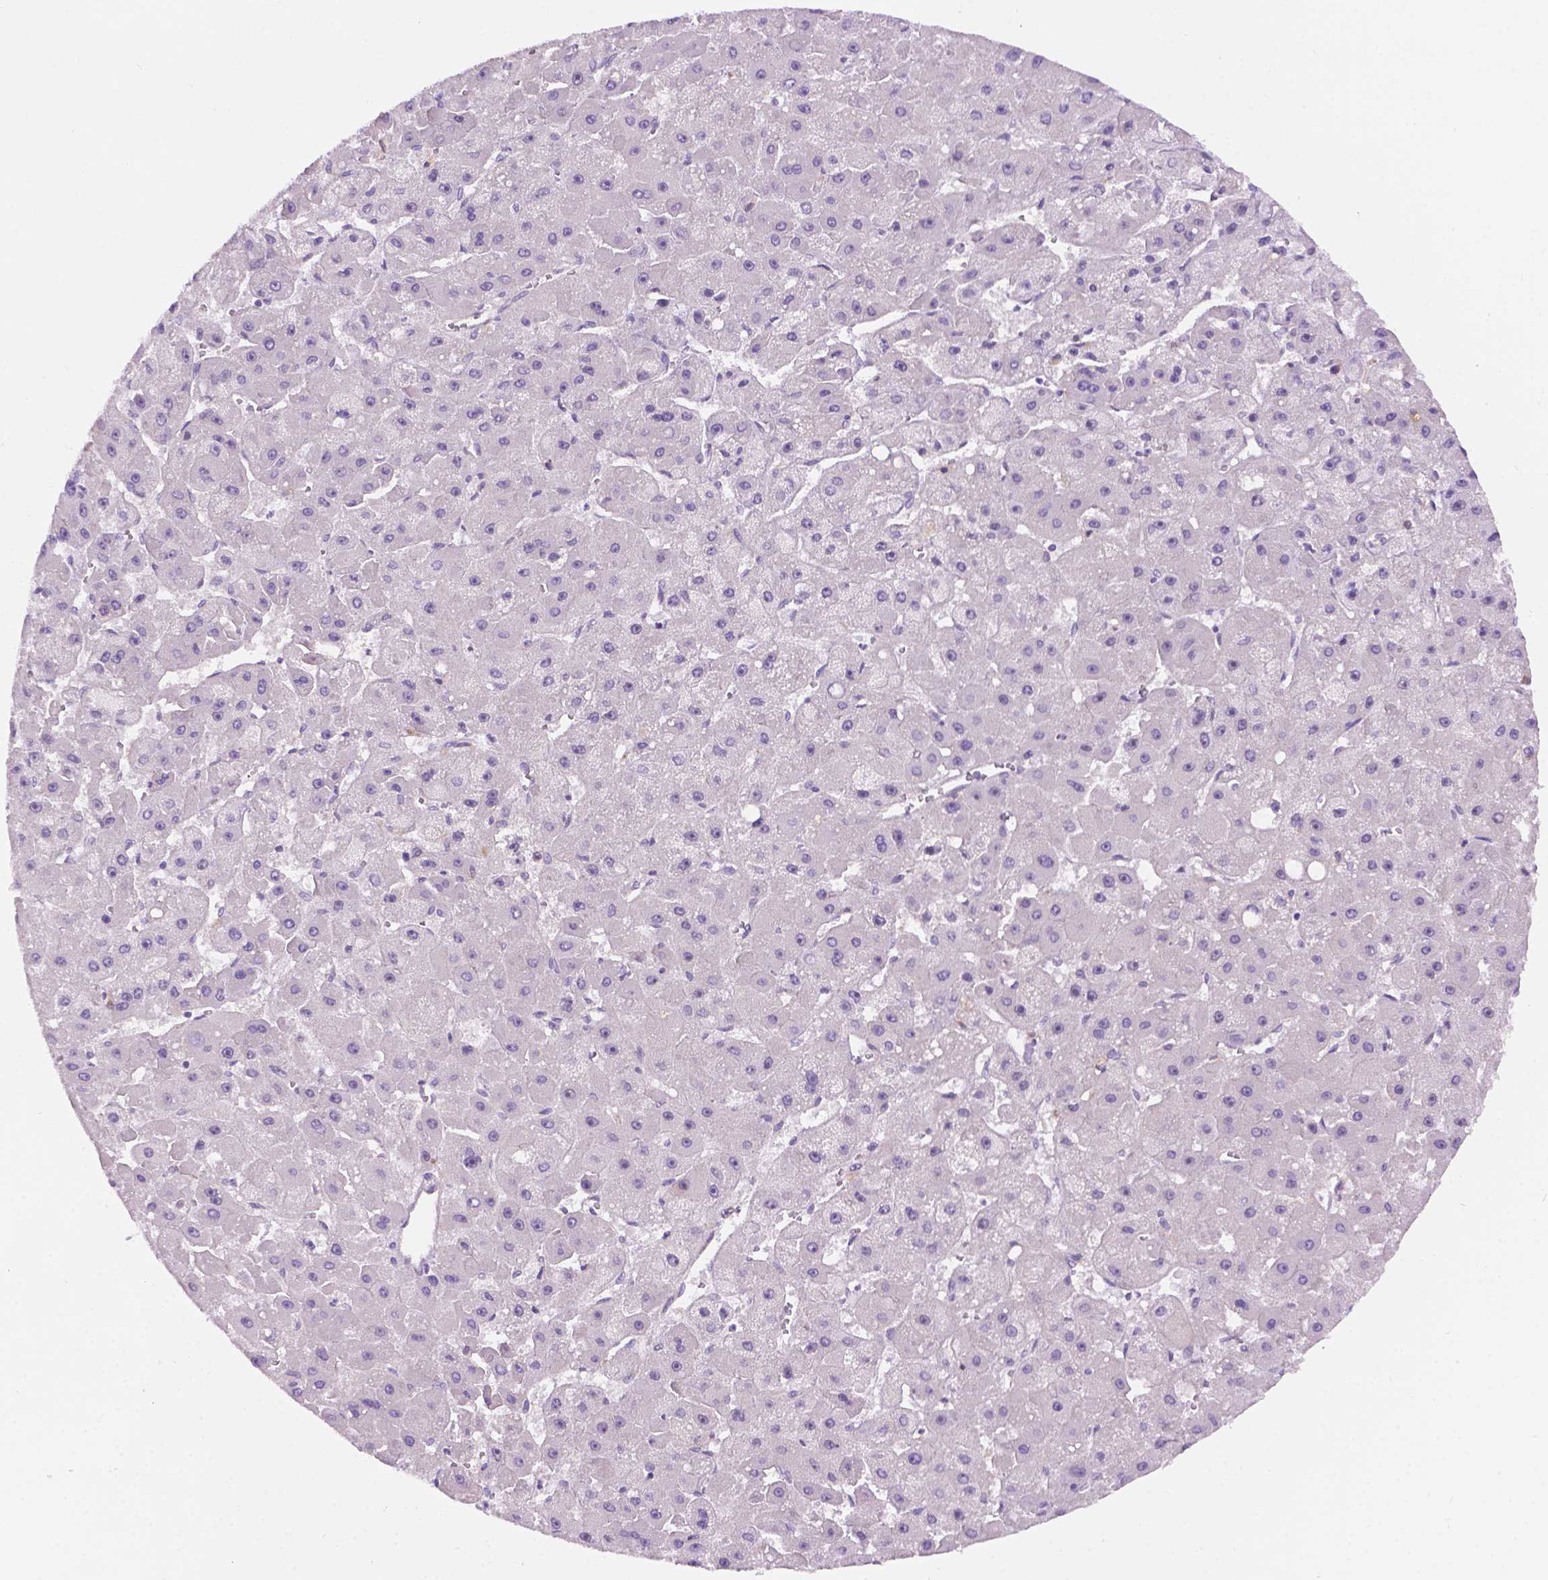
{"staining": {"intensity": "negative", "quantity": "none", "location": "none"}, "tissue": "liver cancer", "cell_type": "Tumor cells", "image_type": "cancer", "snomed": [{"axis": "morphology", "description": "Carcinoma, Hepatocellular, NOS"}, {"axis": "topography", "description": "Liver"}], "caption": "Liver cancer (hepatocellular carcinoma) stained for a protein using IHC displays no positivity tumor cells.", "gene": "CDH7", "patient": {"sex": "female", "age": 25}}